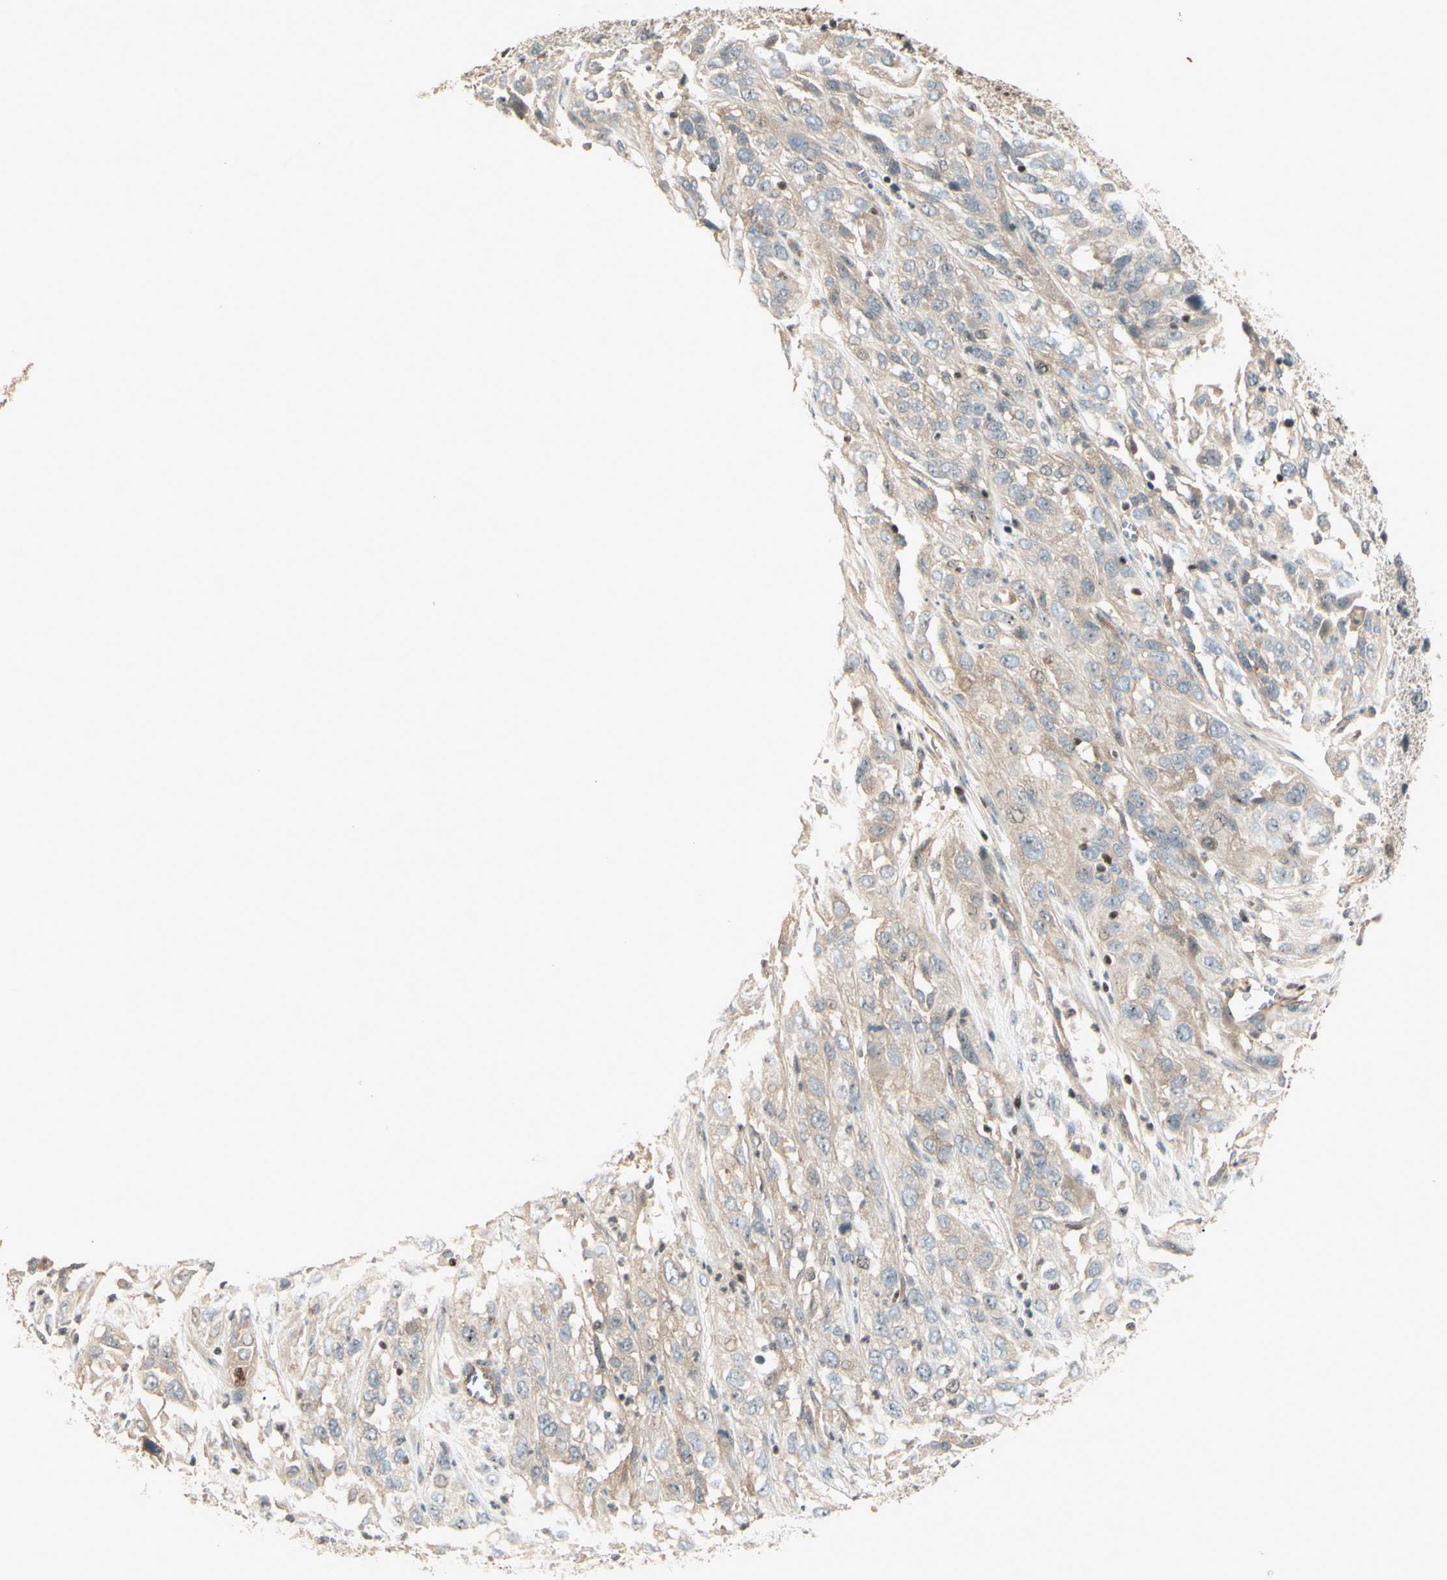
{"staining": {"intensity": "weak", "quantity": ">75%", "location": "cytoplasmic/membranous"}, "tissue": "cervical cancer", "cell_type": "Tumor cells", "image_type": "cancer", "snomed": [{"axis": "morphology", "description": "Squamous cell carcinoma, NOS"}, {"axis": "topography", "description": "Cervix"}], "caption": "The image demonstrates a brown stain indicating the presence of a protein in the cytoplasmic/membranous of tumor cells in cervical squamous cell carcinoma.", "gene": "NFYA", "patient": {"sex": "female", "age": 32}}